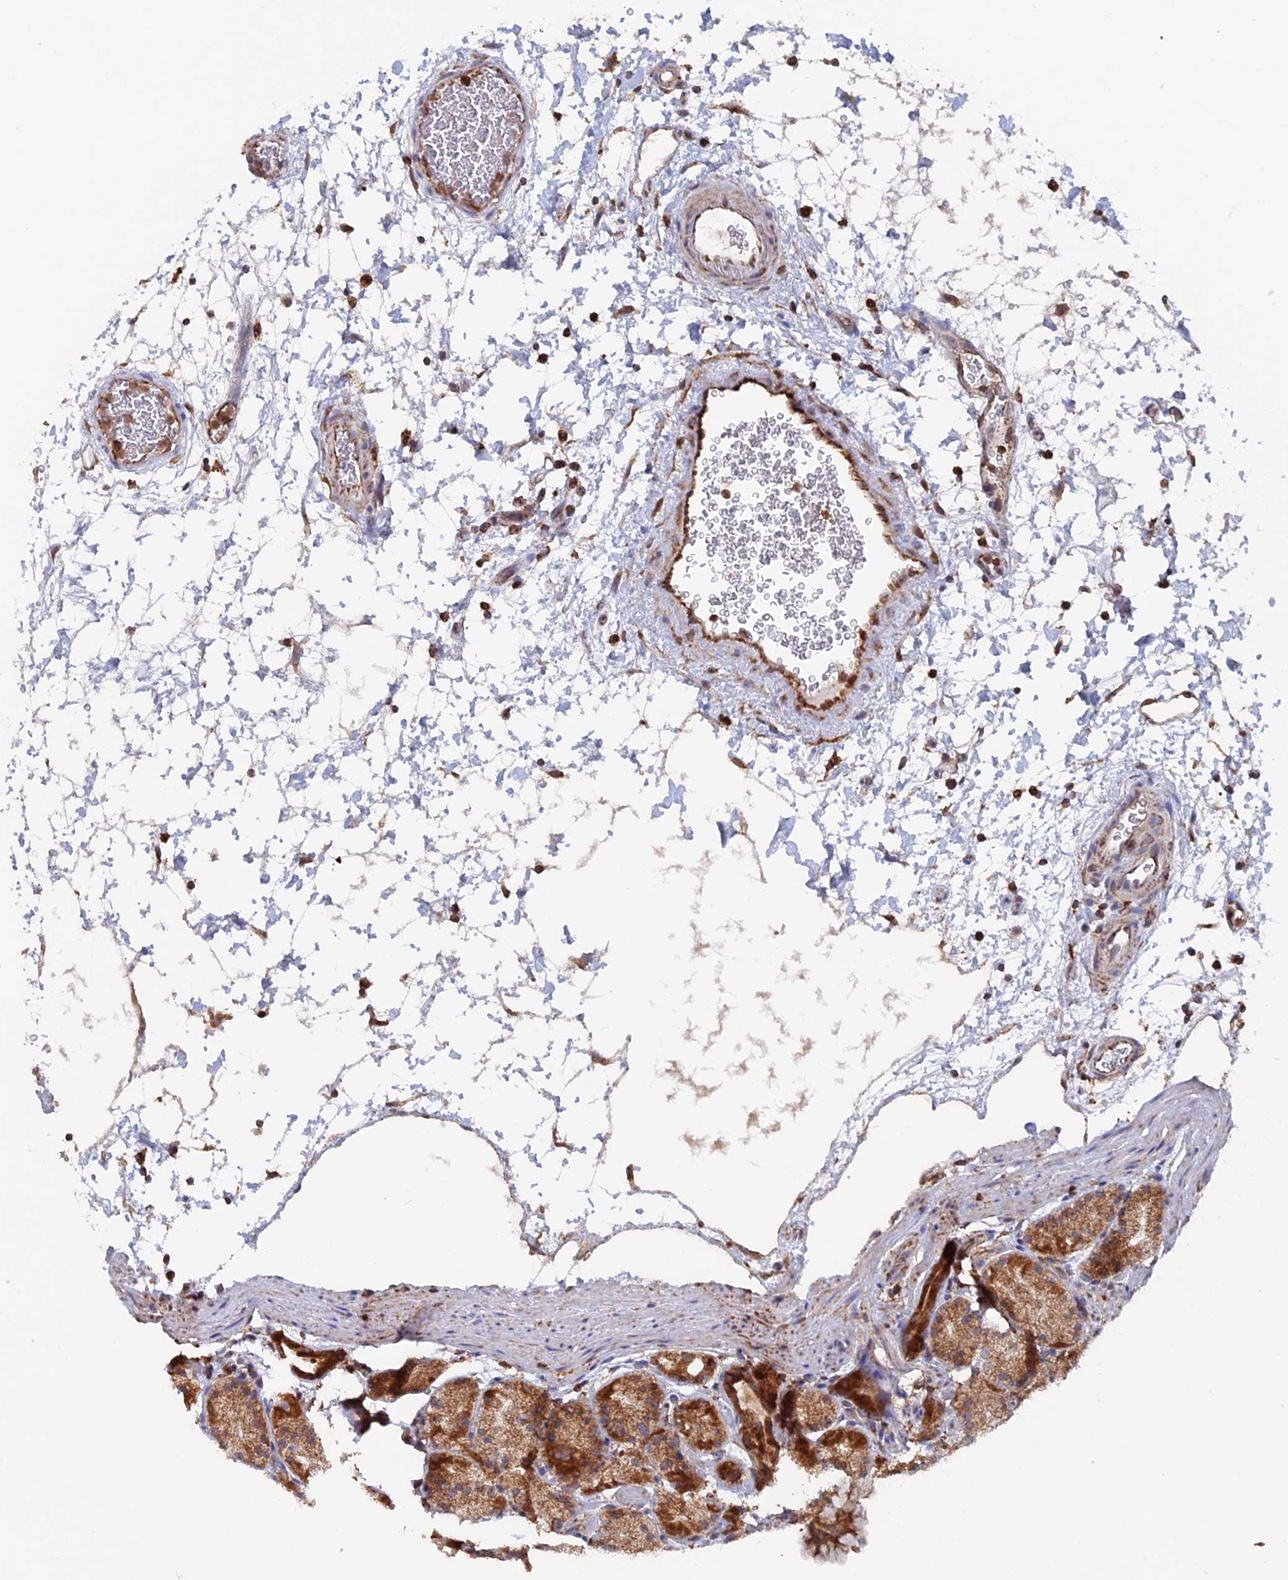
{"staining": {"intensity": "strong", "quantity": ">75%", "location": "cytoplasmic/membranous"}, "tissue": "stomach", "cell_type": "Glandular cells", "image_type": "normal", "snomed": [{"axis": "morphology", "description": "Normal tissue, NOS"}, {"axis": "topography", "description": "Stomach, upper"}], "caption": "Glandular cells reveal high levels of strong cytoplasmic/membranous staining in about >75% of cells in benign human stomach.", "gene": "DTYMK", "patient": {"sex": "male", "age": 48}}